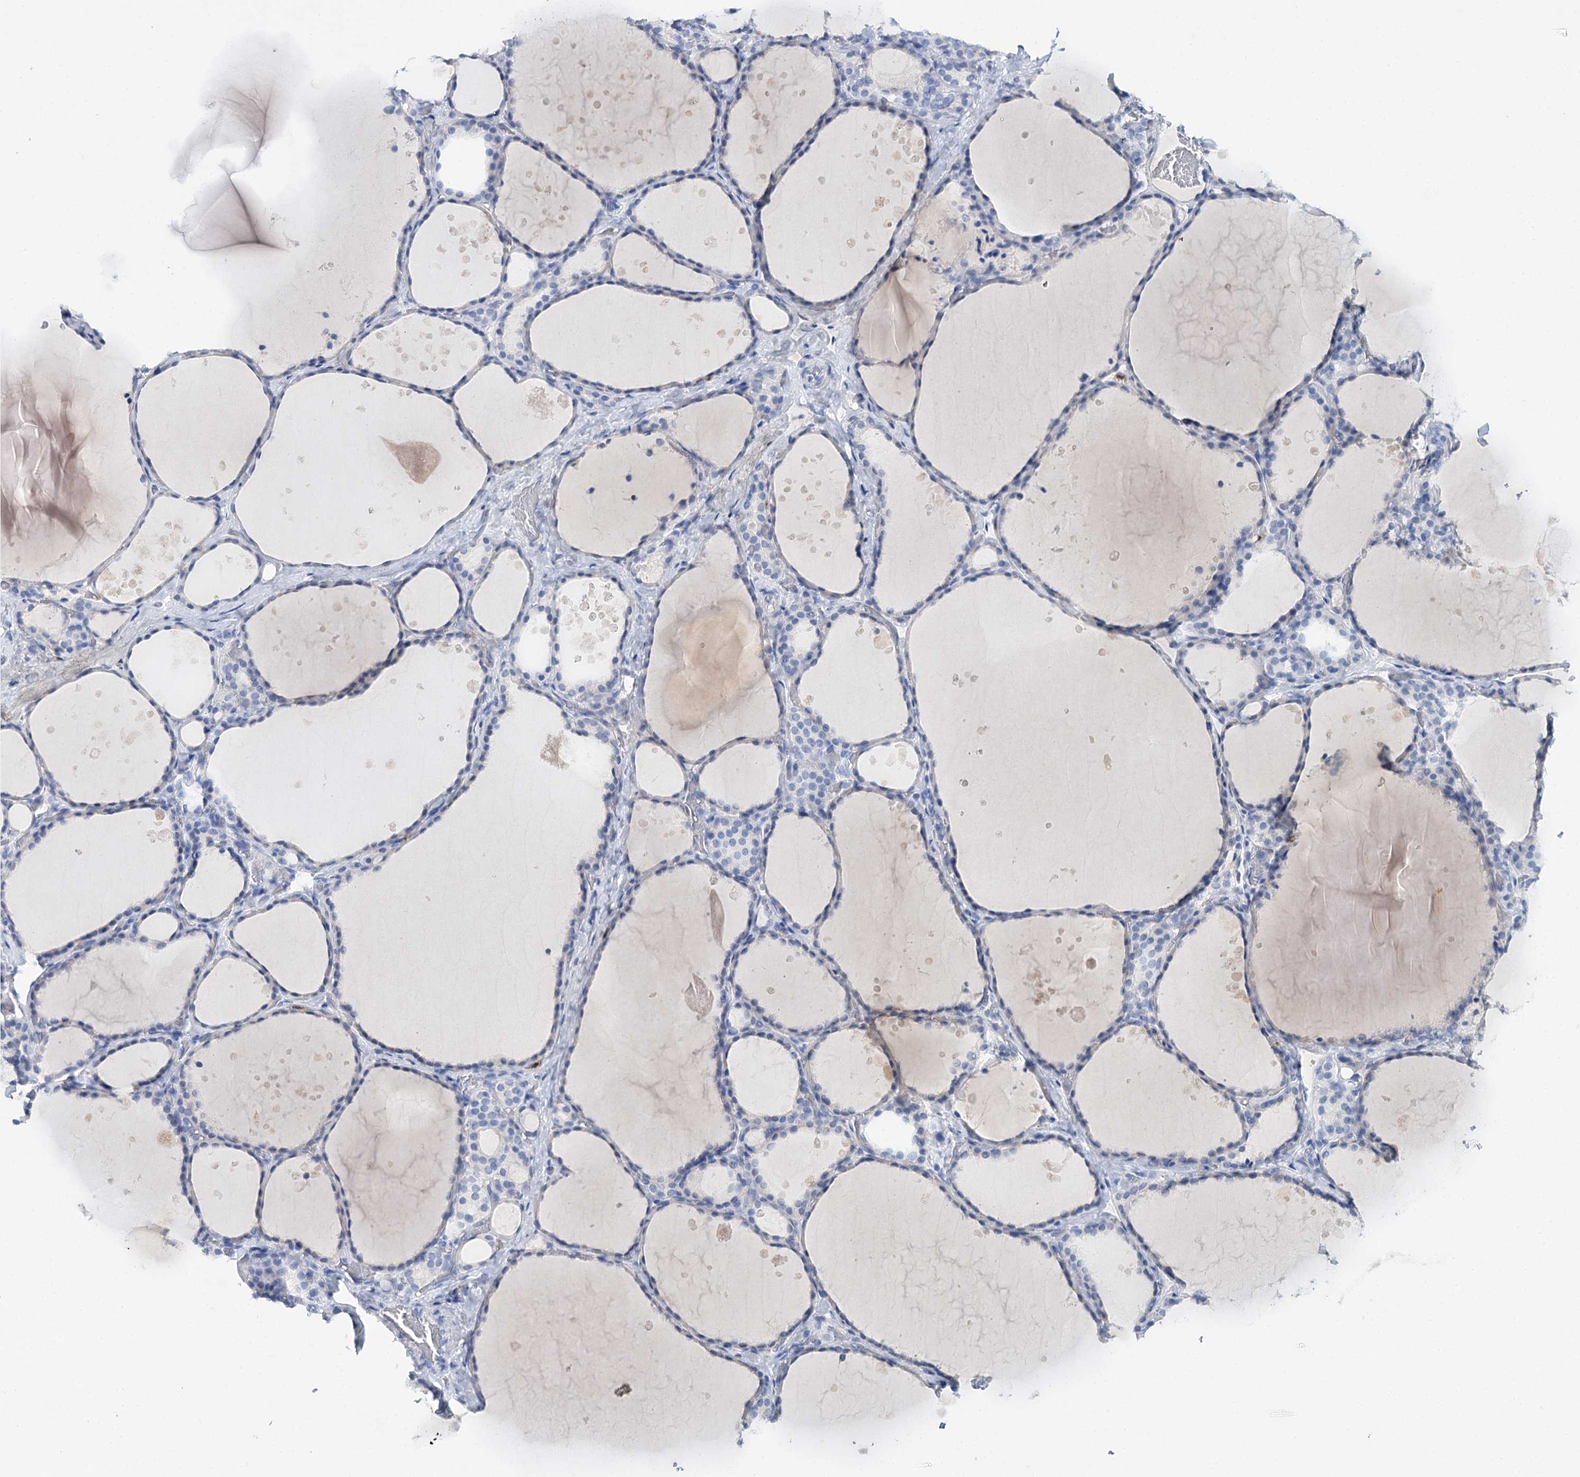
{"staining": {"intensity": "negative", "quantity": "none", "location": "none"}, "tissue": "thyroid gland", "cell_type": "Glandular cells", "image_type": "normal", "snomed": [{"axis": "morphology", "description": "Normal tissue, NOS"}, {"axis": "topography", "description": "Thyroid gland"}], "caption": "High power microscopy histopathology image of an IHC histopathology image of normal thyroid gland, revealing no significant positivity in glandular cells.", "gene": "CEACAM8", "patient": {"sex": "female", "age": 44}}